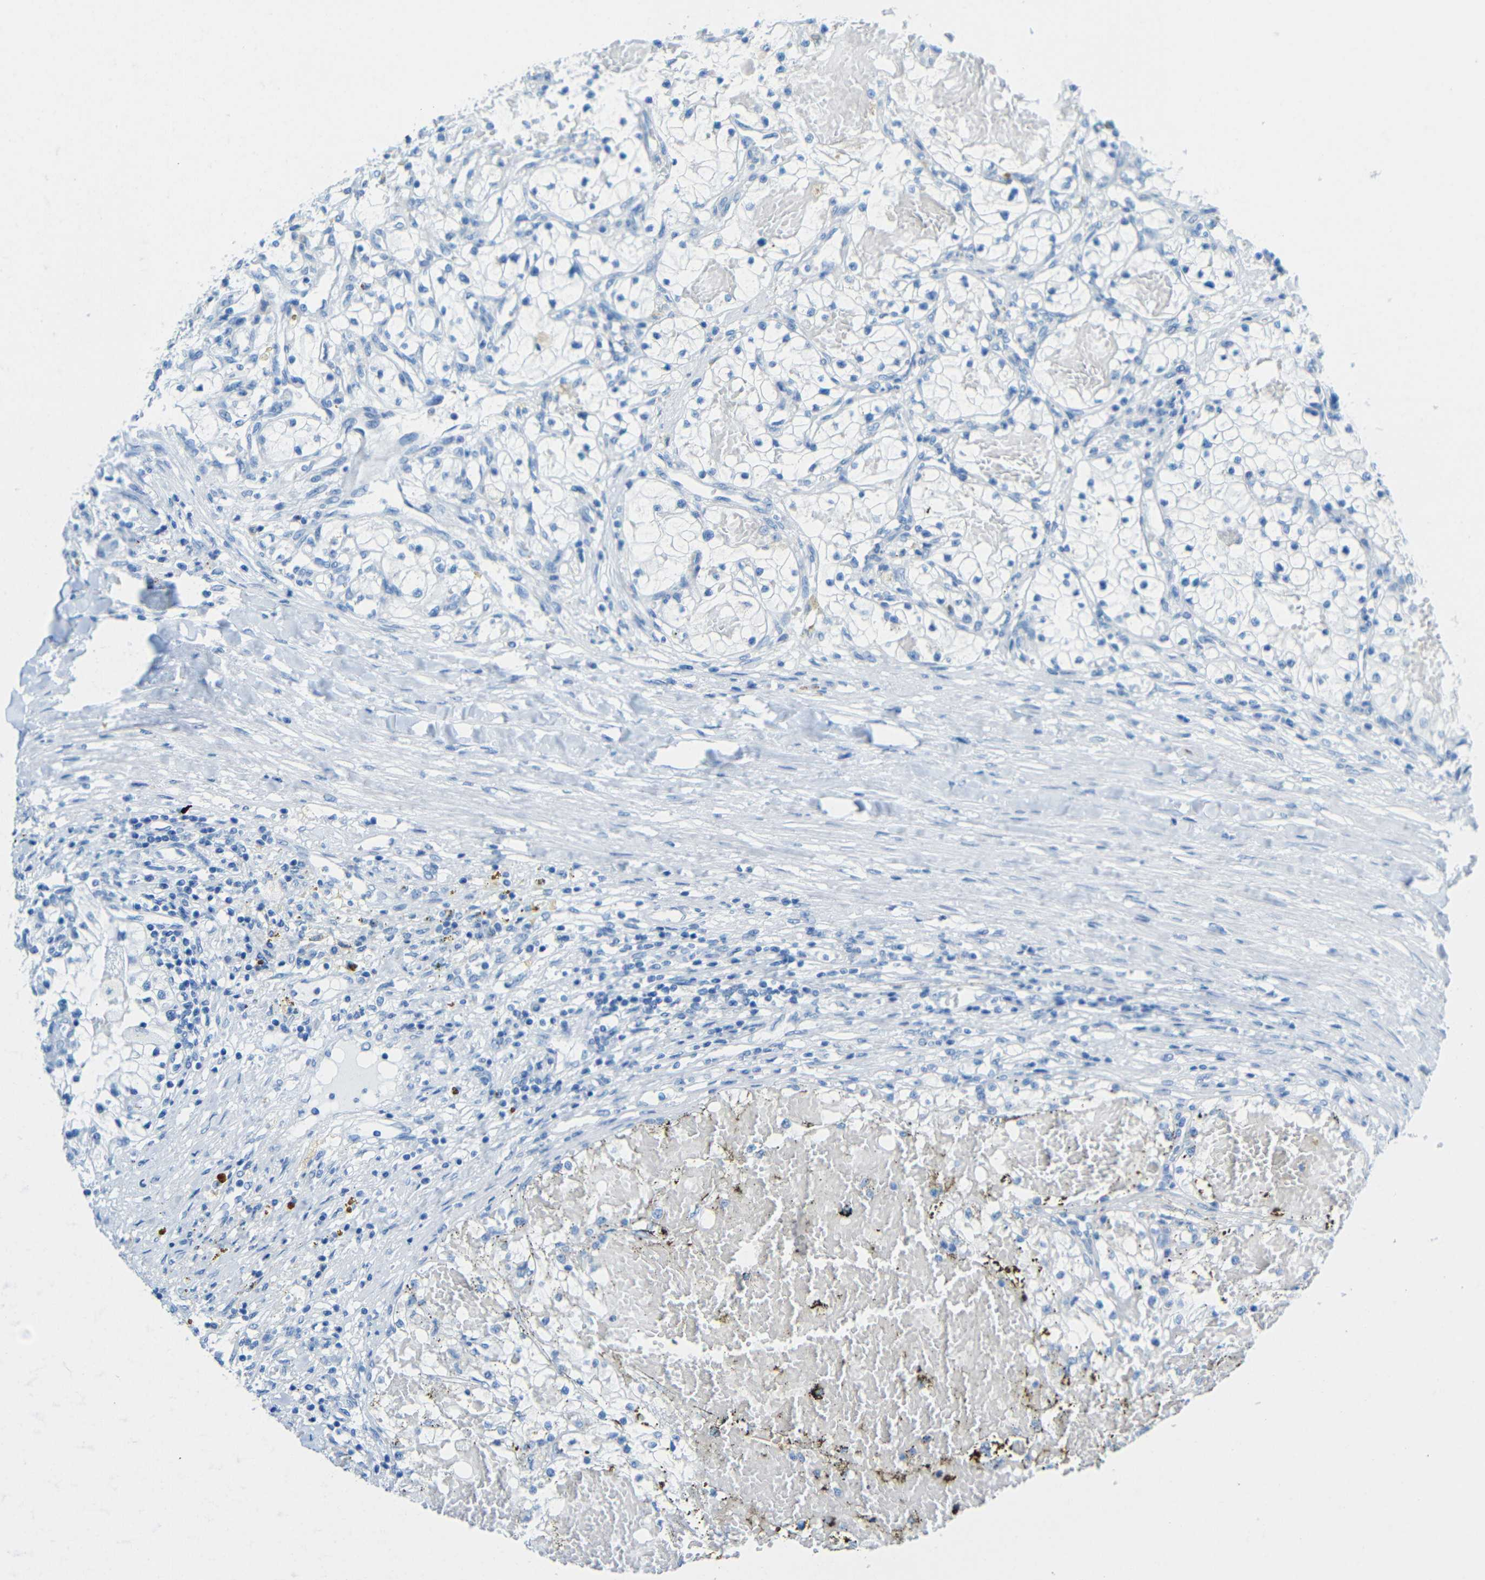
{"staining": {"intensity": "negative", "quantity": "none", "location": "none"}, "tissue": "renal cancer", "cell_type": "Tumor cells", "image_type": "cancer", "snomed": [{"axis": "morphology", "description": "Adenocarcinoma, NOS"}, {"axis": "topography", "description": "Kidney"}], "caption": "Immunohistochemistry (IHC) histopathology image of neoplastic tissue: renal cancer stained with DAB (3,3'-diaminobenzidine) reveals no significant protein expression in tumor cells.", "gene": "TUBB4B", "patient": {"sex": "male", "age": 68}}